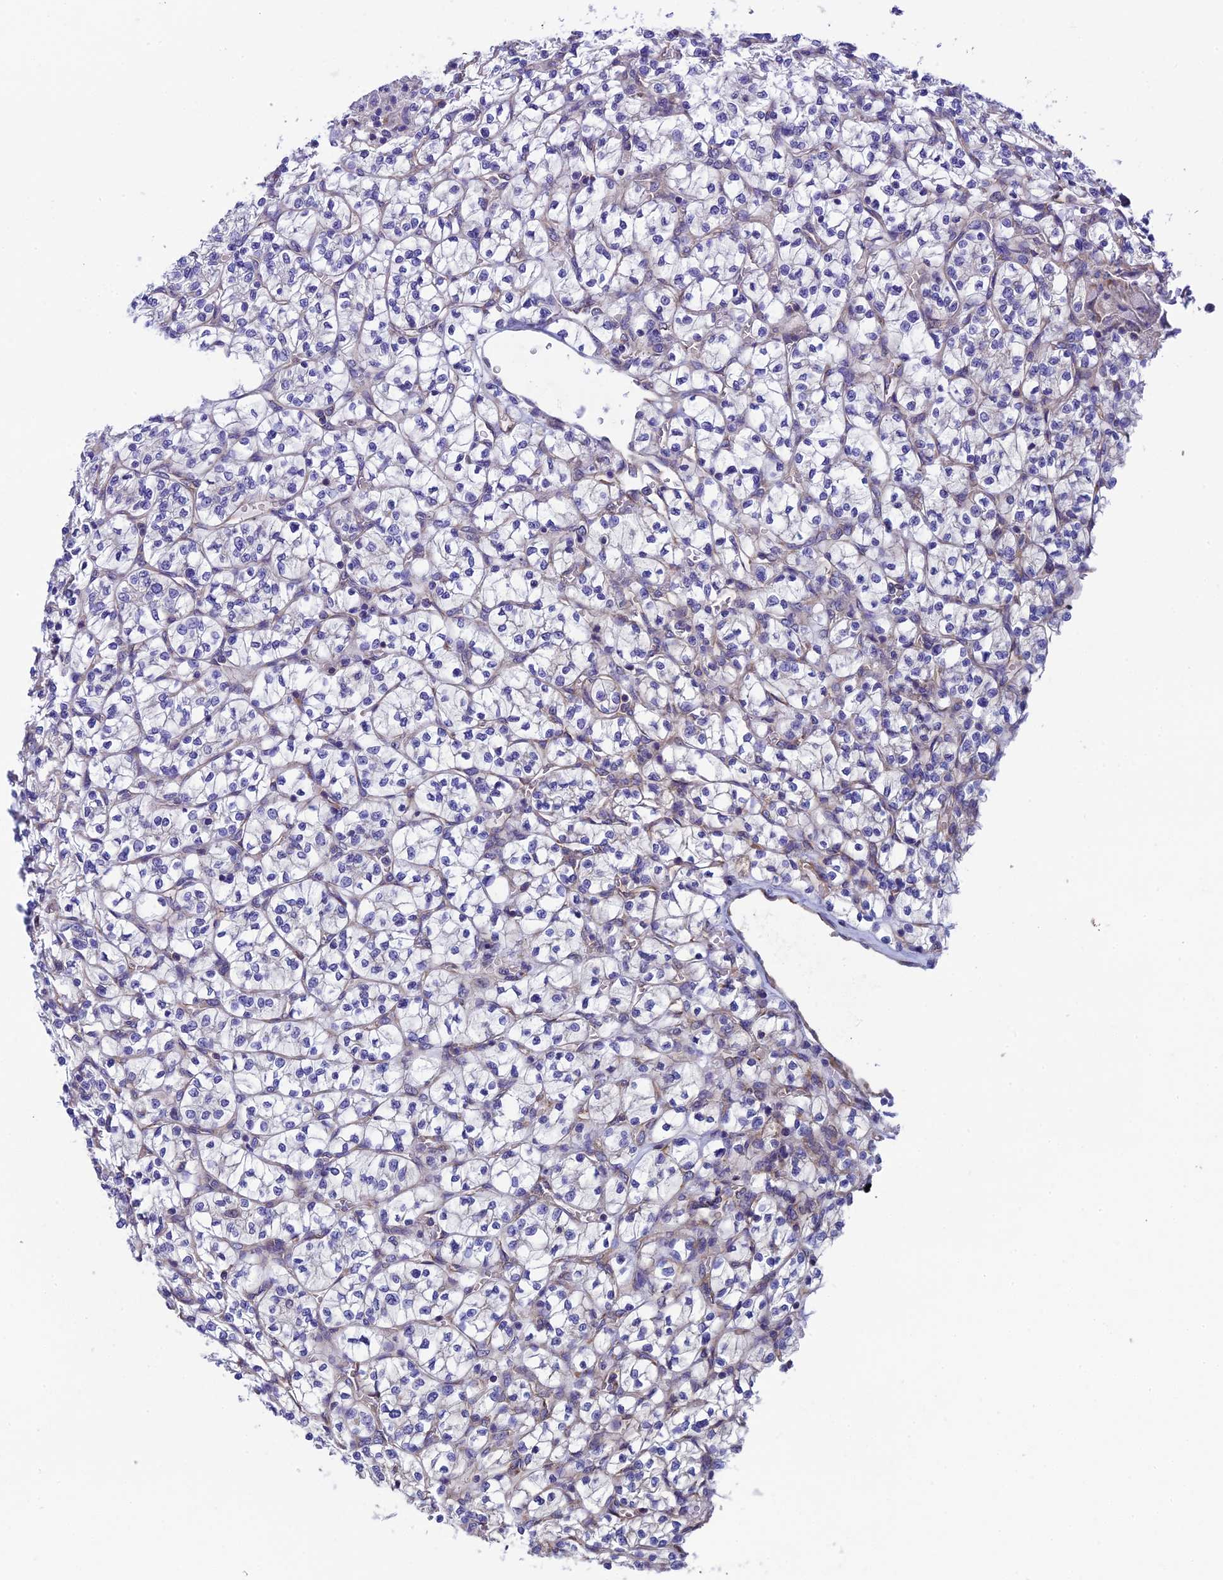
{"staining": {"intensity": "negative", "quantity": "none", "location": "none"}, "tissue": "renal cancer", "cell_type": "Tumor cells", "image_type": "cancer", "snomed": [{"axis": "morphology", "description": "Adenocarcinoma, NOS"}, {"axis": "topography", "description": "Kidney"}], "caption": "Adenocarcinoma (renal) was stained to show a protein in brown. There is no significant expression in tumor cells.", "gene": "PPFIA3", "patient": {"sex": "female", "age": 64}}